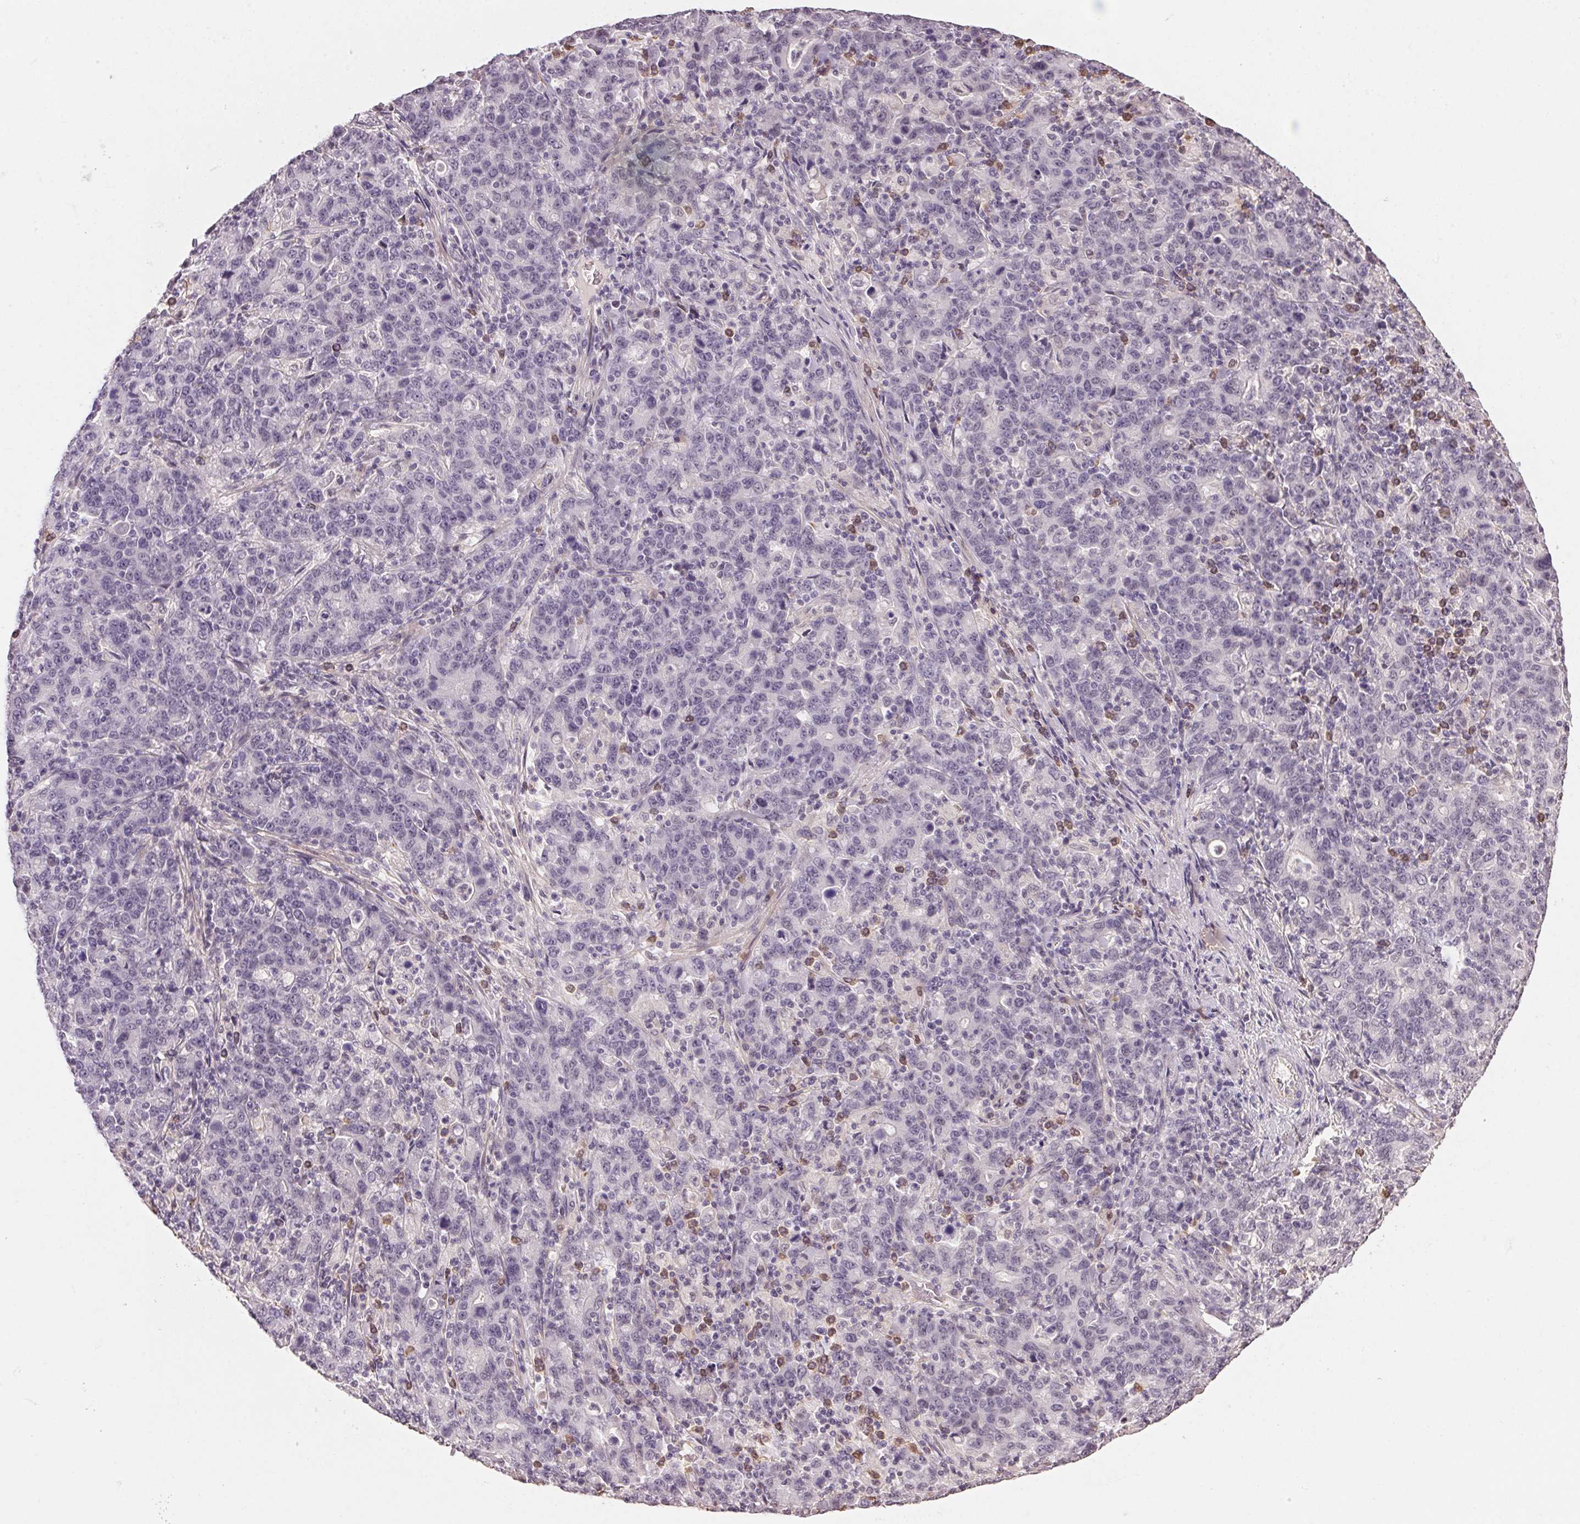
{"staining": {"intensity": "negative", "quantity": "none", "location": "none"}, "tissue": "stomach cancer", "cell_type": "Tumor cells", "image_type": "cancer", "snomed": [{"axis": "morphology", "description": "Adenocarcinoma, NOS"}, {"axis": "topography", "description": "Stomach, upper"}], "caption": "The image exhibits no staining of tumor cells in stomach adenocarcinoma.", "gene": "FNDC4", "patient": {"sex": "male", "age": 69}}